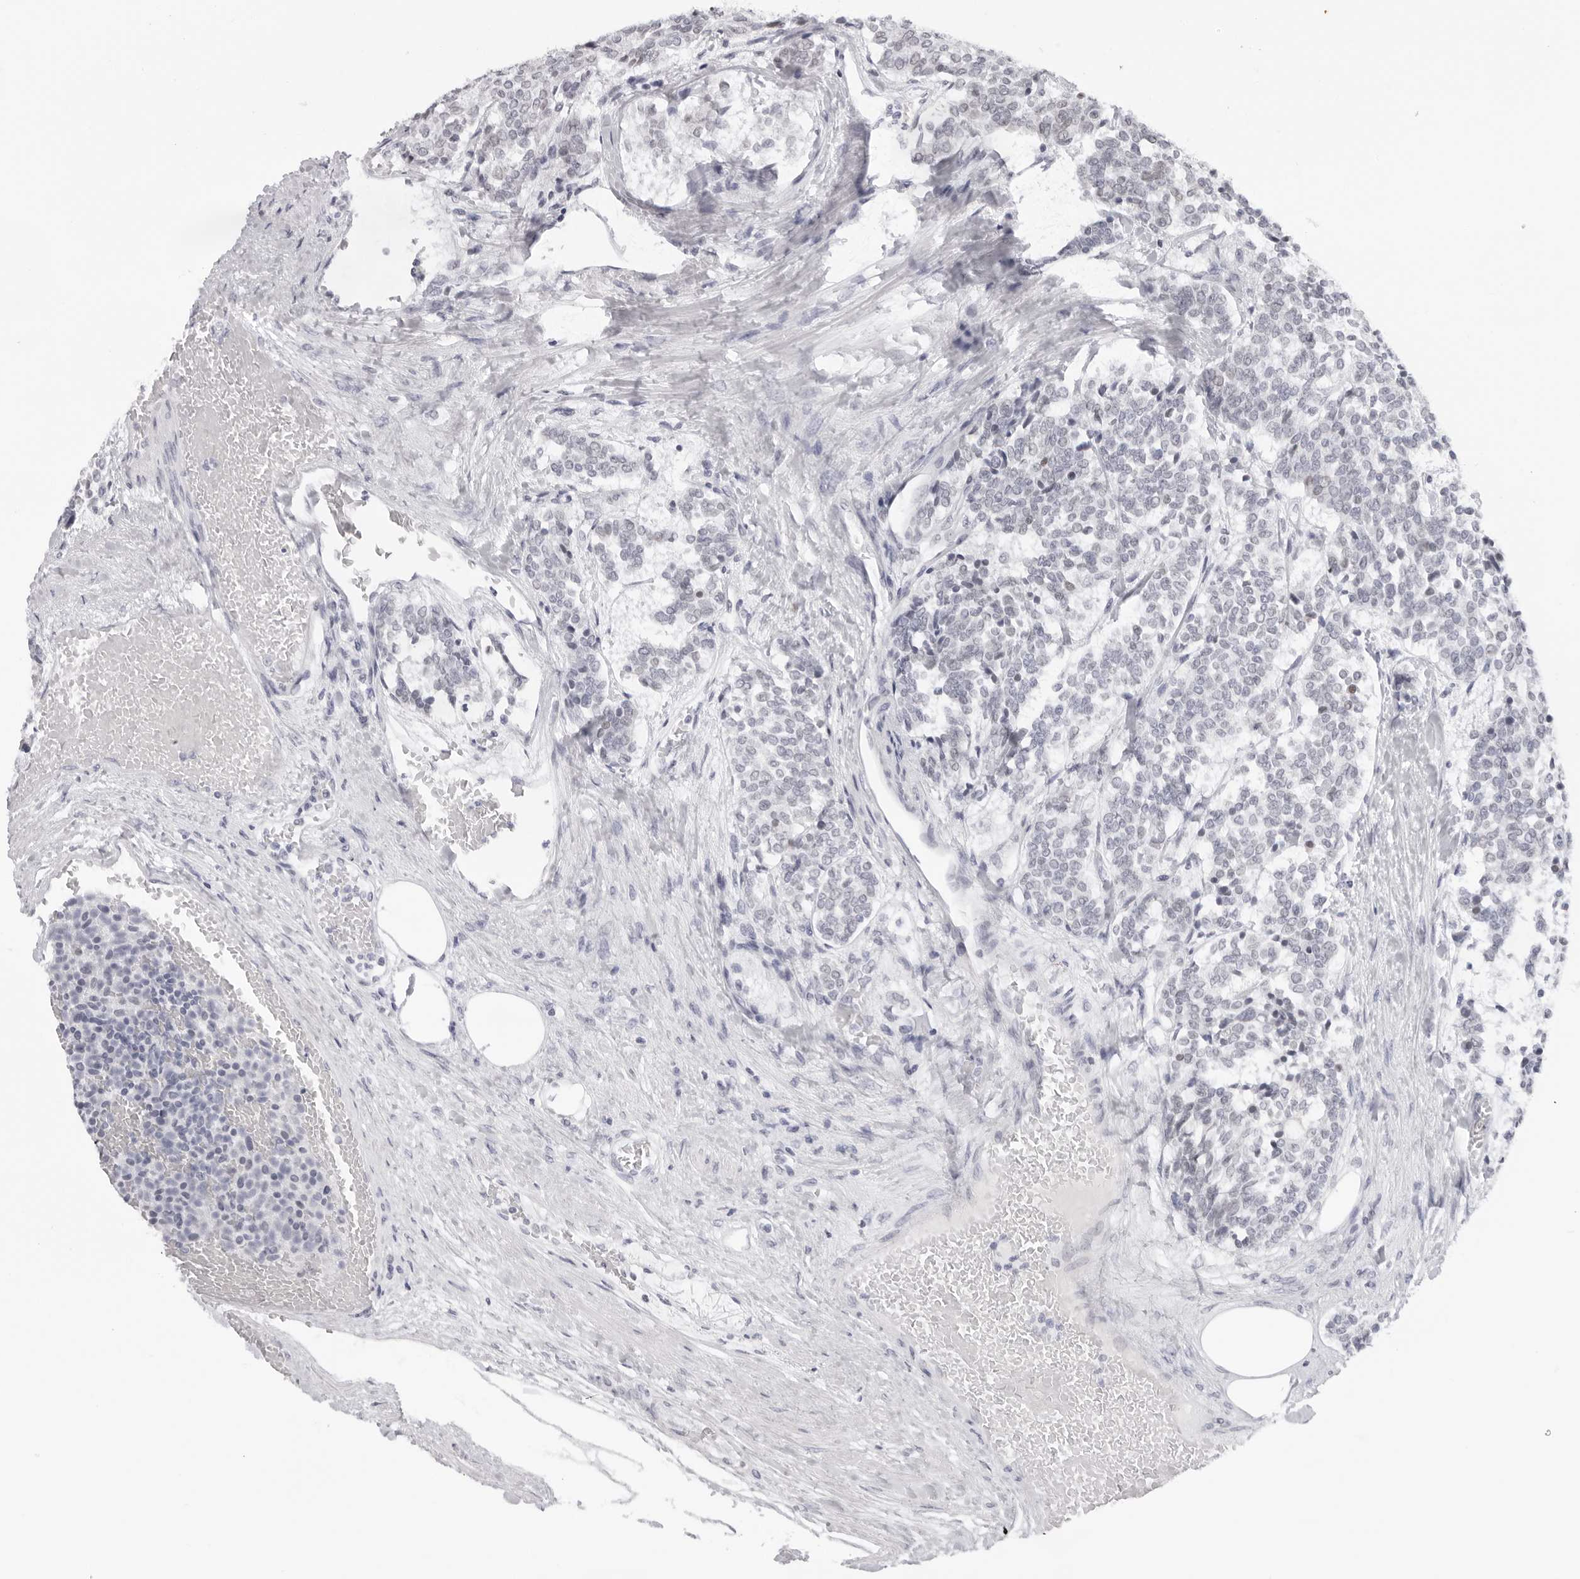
{"staining": {"intensity": "negative", "quantity": "none", "location": "none"}, "tissue": "carcinoid", "cell_type": "Tumor cells", "image_type": "cancer", "snomed": [{"axis": "morphology", "description": "Carcinoid, malignant, NOS"}, {"axis": "topography", "description": "Pancreas"}], "caption": "IHC histopathology image of carcinoid (malignant) stained for a protein (brown), which demonstrates no expression in tumor cells. (Brightfield microscopy of DAB (3,3'-diaminobenzidine) immunohistochemistry at high magnification).", "gene": "KLK12", "patient": {"sex": "female", "age": 54}}